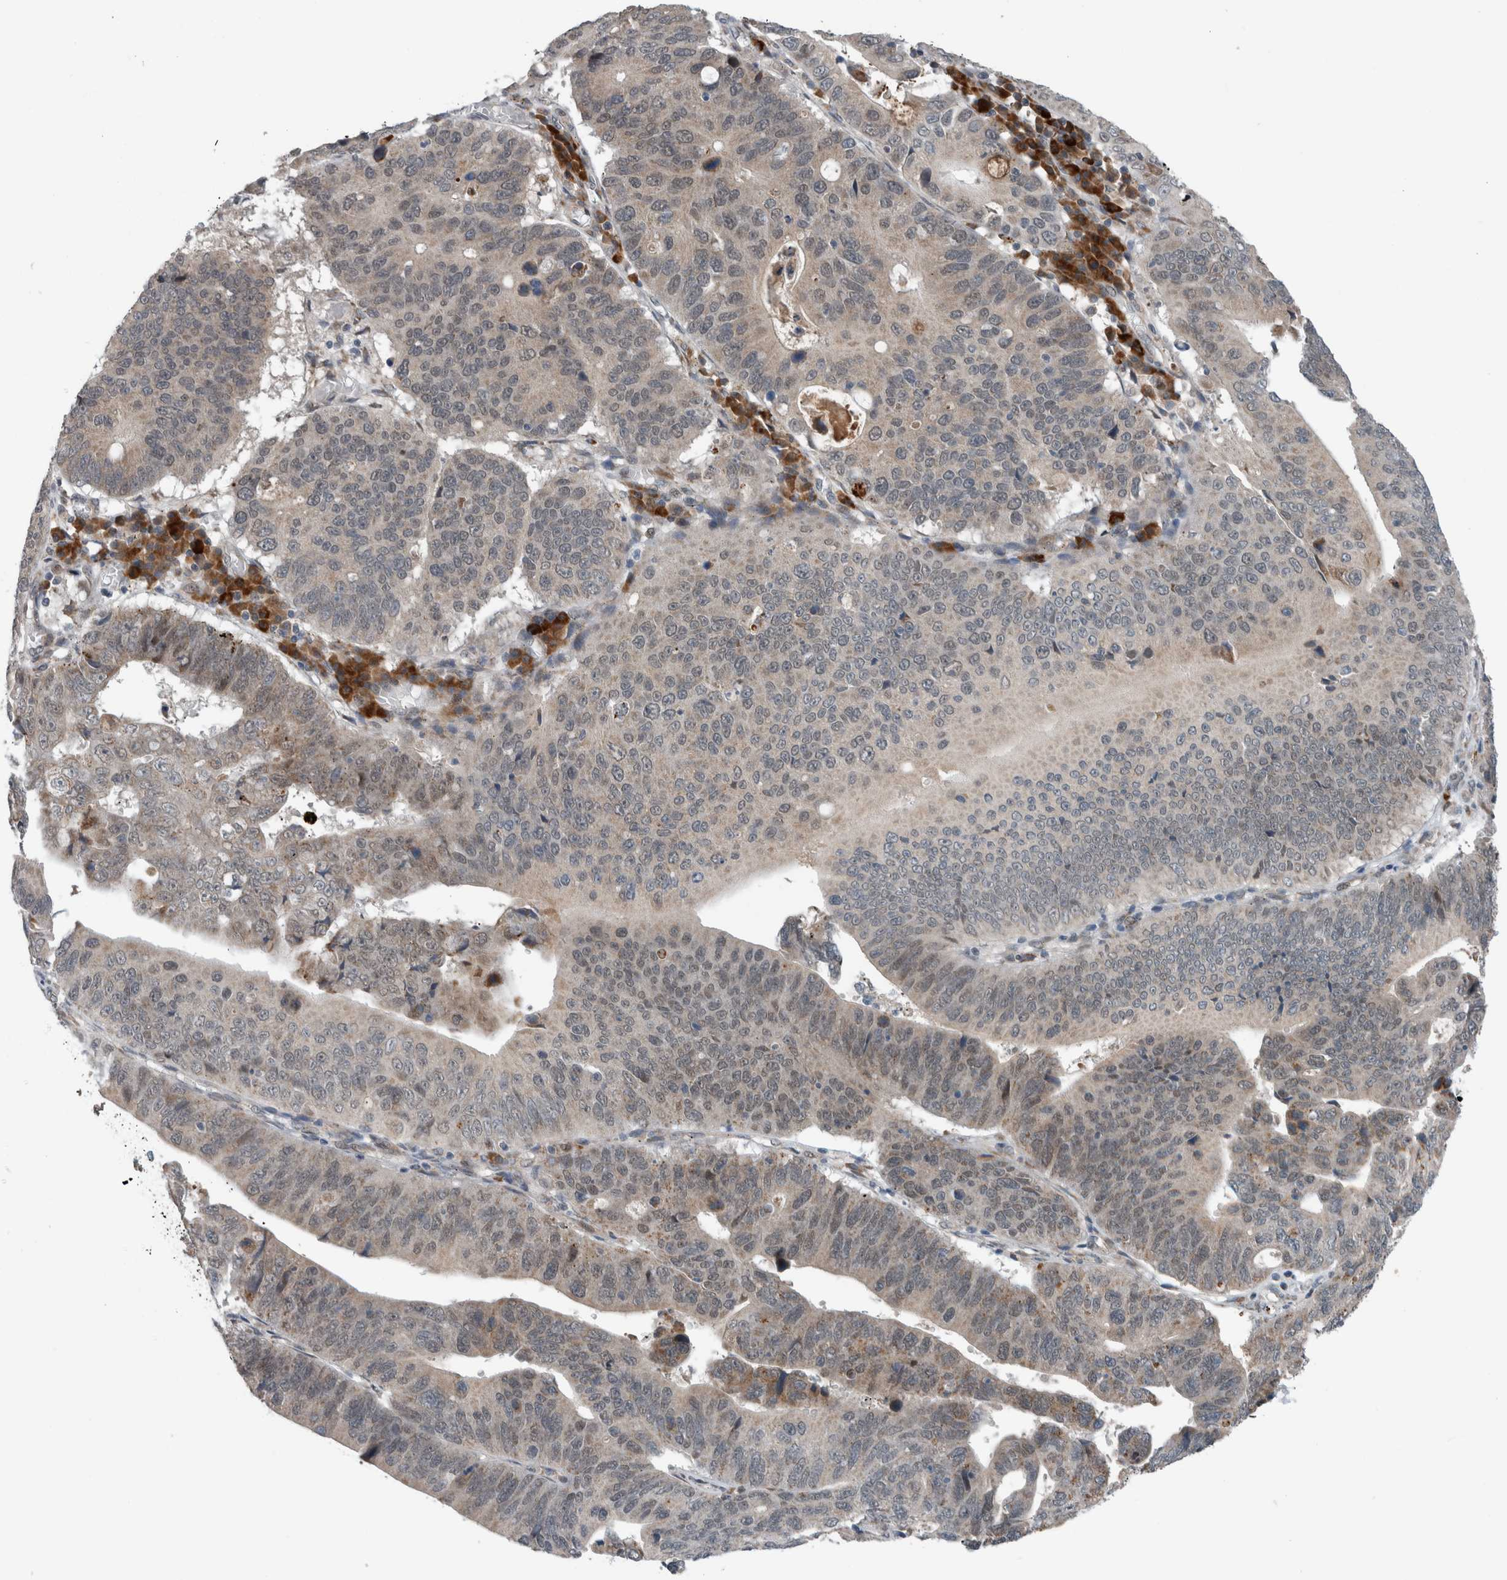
{"staining": {"intensity": "weak", "quantity": "<25%", "location": "cytoplasmic/membranous"}, "tissue": "stomach cancer", "cell_type": "Tumor cells", "image_type": "cancer", "snomed": [{"axis": "morphology", "description": "Adenocarcinoma, NOS"}, {"axis": "topography", "description": "Stomach"}], "caption": "High magnification brightfield microscopy of adenocarcinoma (stomach) stained with DAB (3,3'-diaminobenzidine) (brown) and counterstained with hematoxylin (blue): tumor cells show no significant expression.", "gene": "GBA2", "patient": {"sex": "male", "age": 59}}